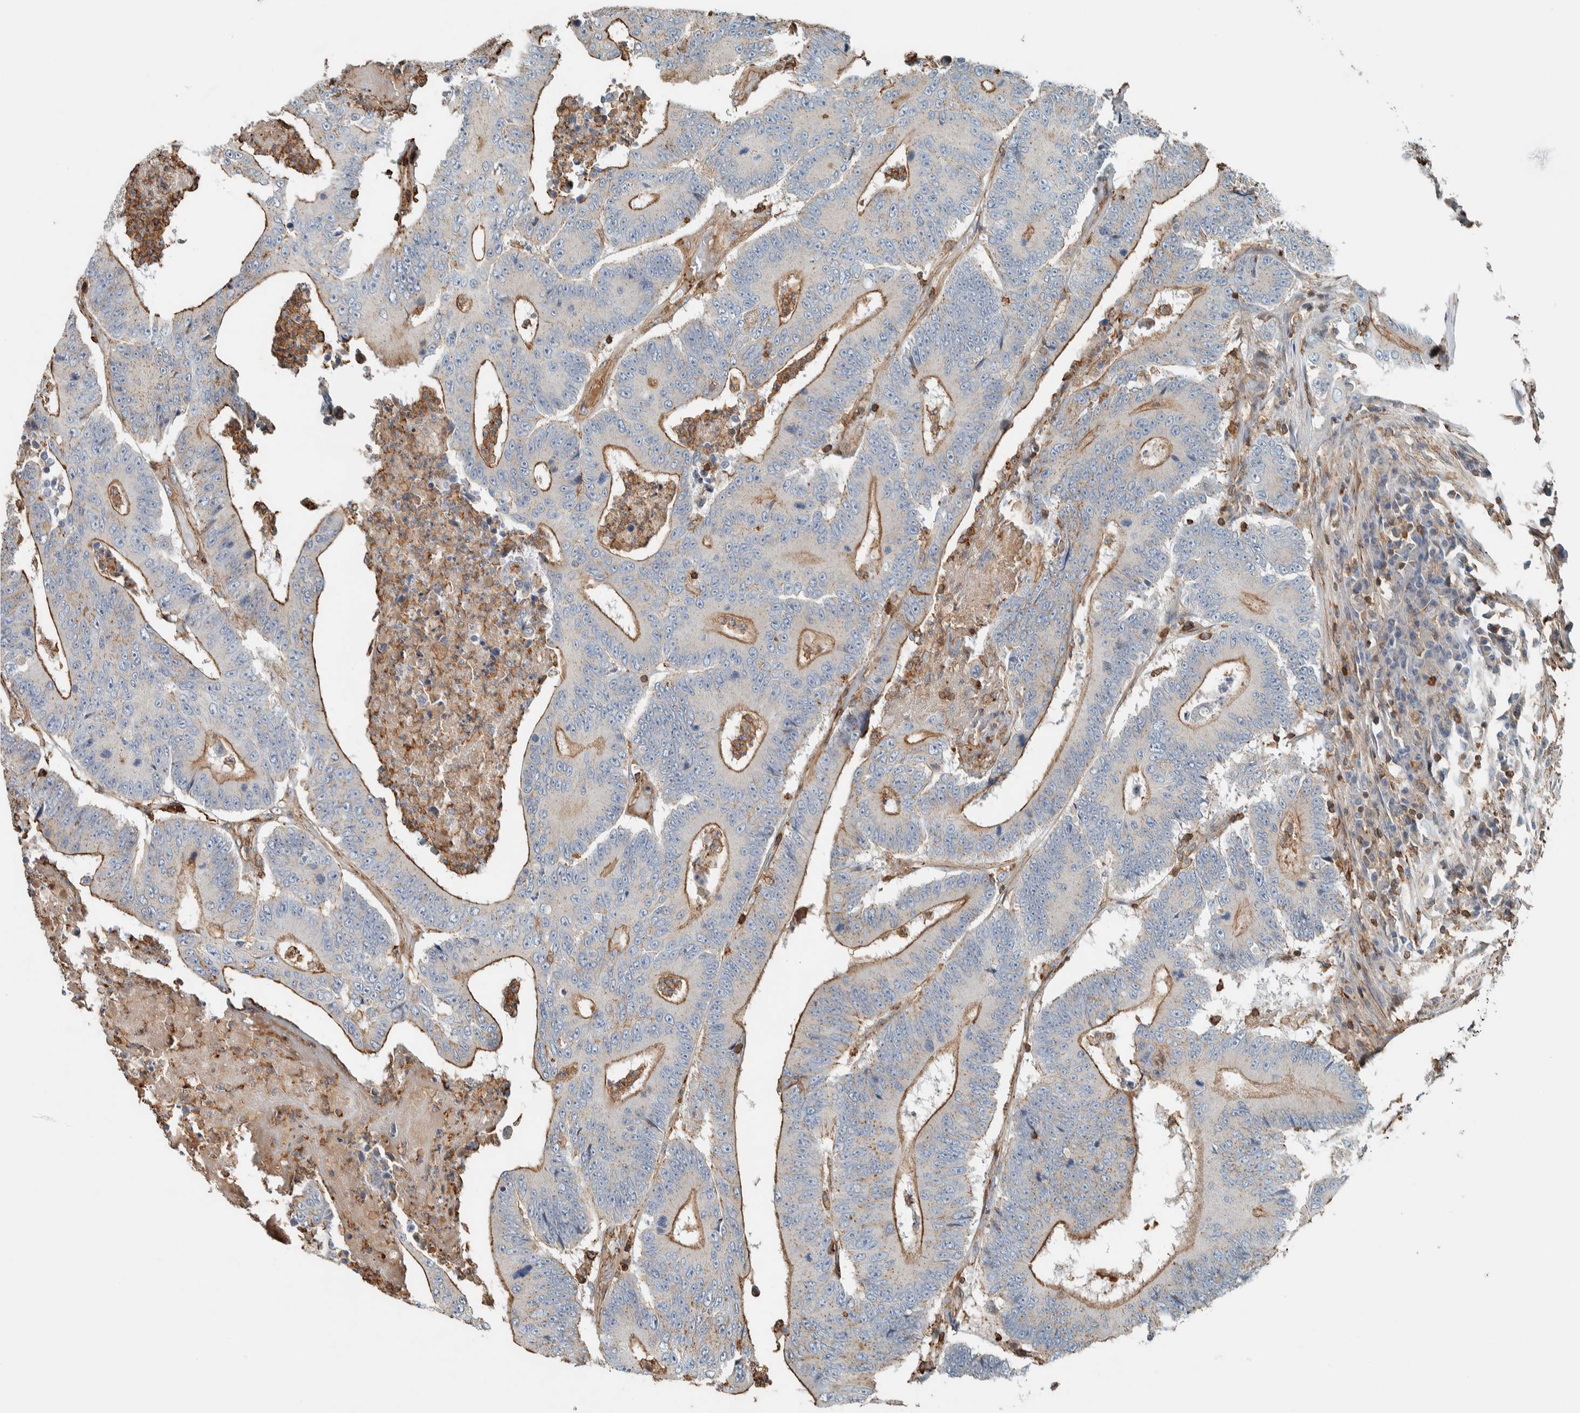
{"staining": {"intensity": "moderate", "quantity": "25%-75%", "location": "cytoplasmic/membranous"}, "tissue": "colorectal cancer", "cell_type": "Tumor cells", "image_type": "cancer", "snomed": [{"axis": "morphology", "description": "Adenocarcinoma, NOS"}, {"axis": "topography", "description": "Colon"}], "caption": "Colorectal cancer tissue displays moderate cytoplasmic/membranous positivity in about 25%-75% of tumor cells, visualized by immunohistochemistry.", "gene": "CTBP2", "patient": {"sex": "male", "age": 83}}